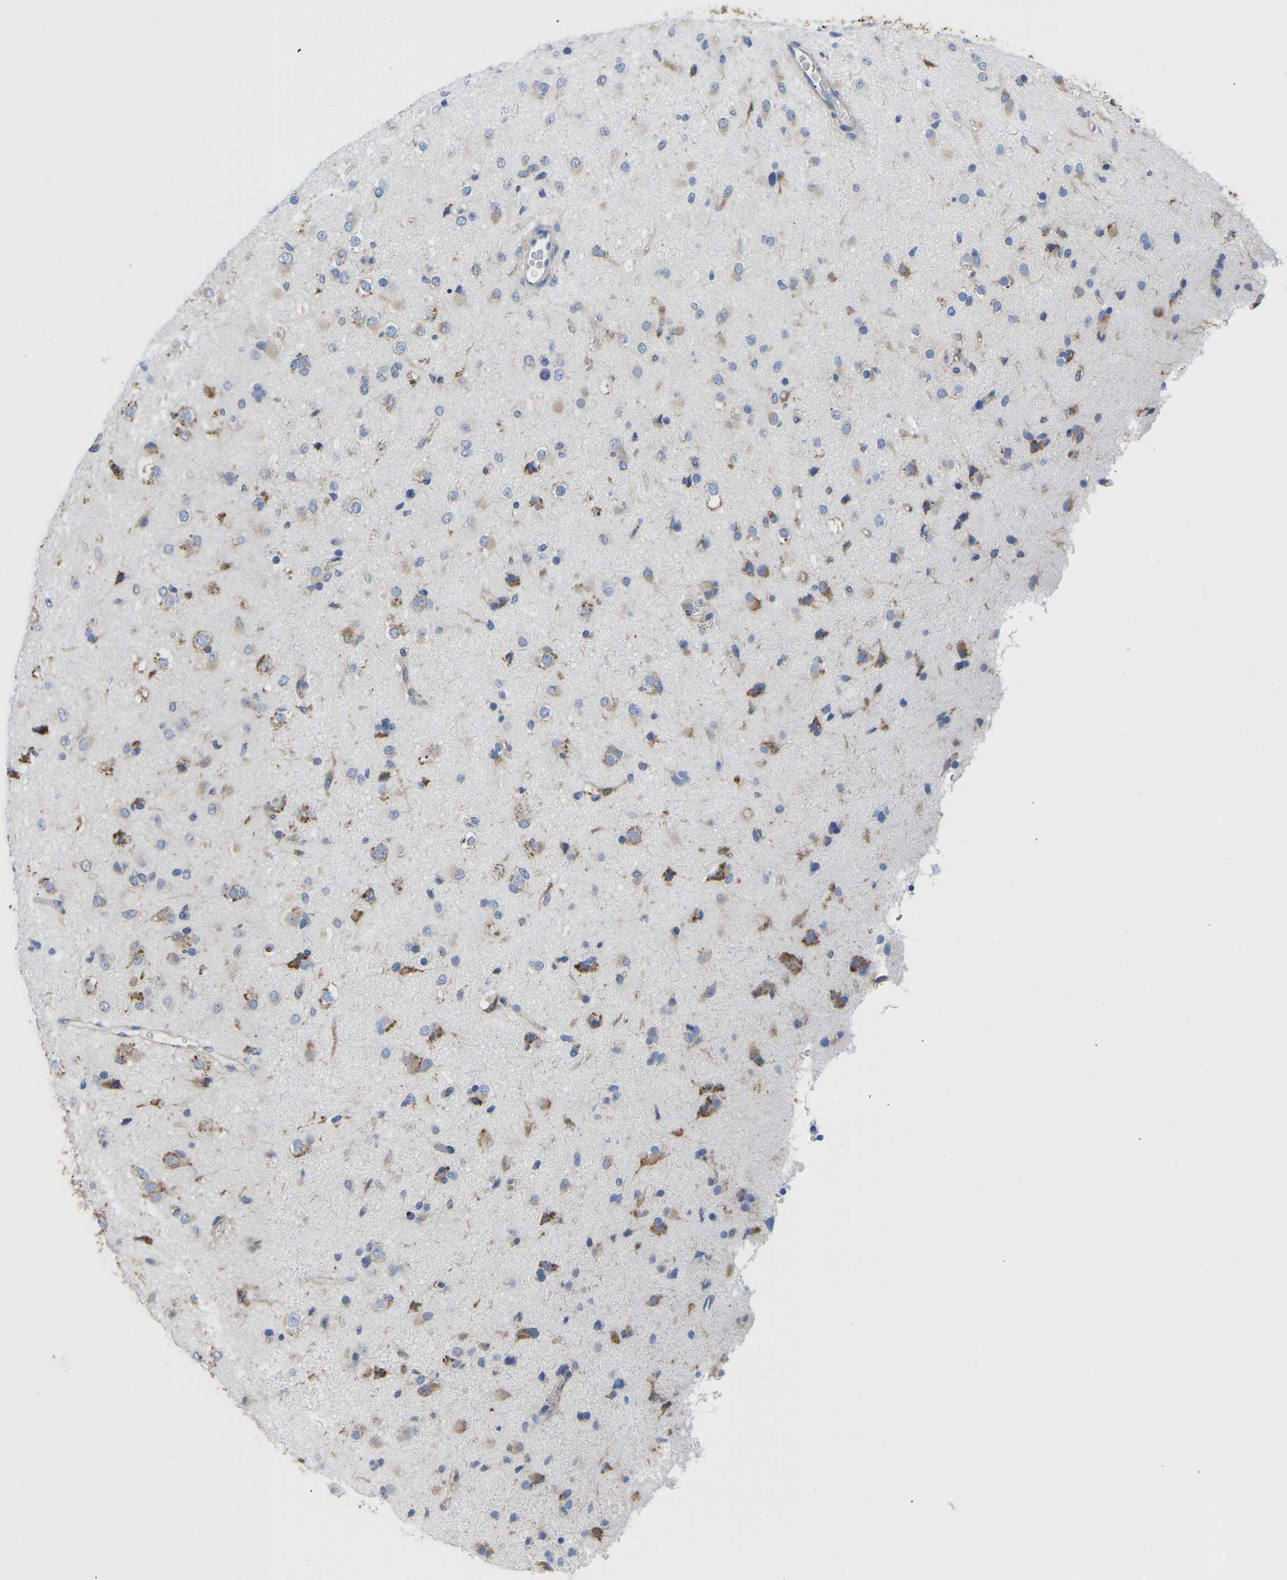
{"staining": {"intensity": "moderate", "quantity": "<25%", "location": "cytoplasmic/membranous"}, "tissue": "glioma", "cell_type": "Tumor cells", "image_type": "cancer", "snomed": [{"axis": "morphology", "description": "Glioma, malignant, Low grade"}, {"axis": "topography", "description": "Brain"}], "caption": "Immunohistochemical staining of human low-grade glioma (malignant) exhibits low levels of moderate cytoplasmic/membranous expression in about <25% of tumor cells.", "gene": "P4HB", "patient": {"sex": "male", "age": 65}}